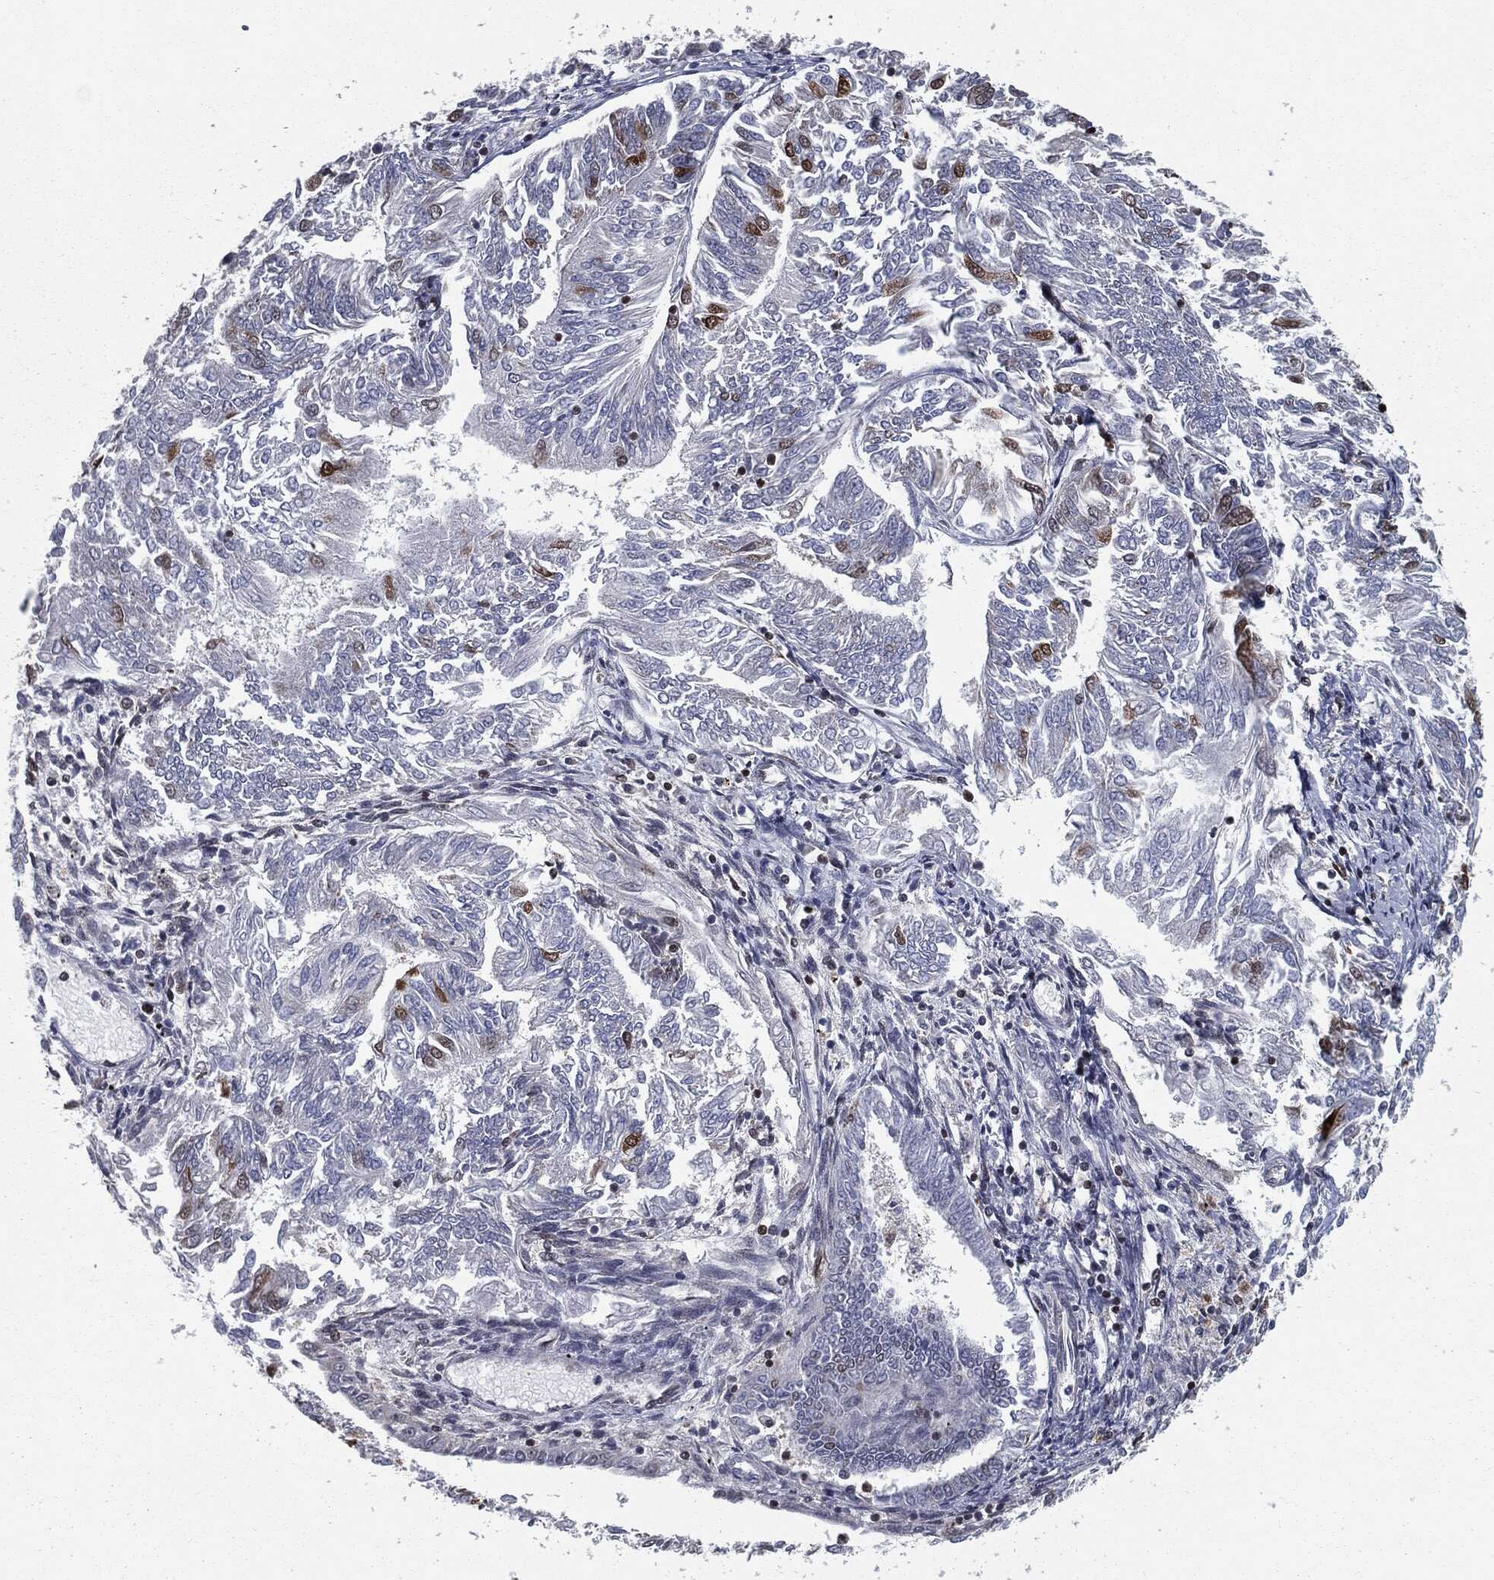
{"staining": {"intensity": "strong", "quantity": "<25%", "location": "cytoplasmic/membranous,nuclear"}, "tissue": "endometrial cancer", "cell_type": "Tumor cells", "image_type": "cancer", "snomed": [{"axis": "morphology", "description": "Adenocarcinoma, NOS"}, {"axis": "topography", "description": "Endometrium"}], "caption": "Protein expression analysis of human endometrial adenocarcinoma reveals strong cytoplasmic/membranous and nuclear expression in approximately <25% of tumor cells.", "gene": "CHCHD2", "patient": {"sex": "female", "age": 58}}